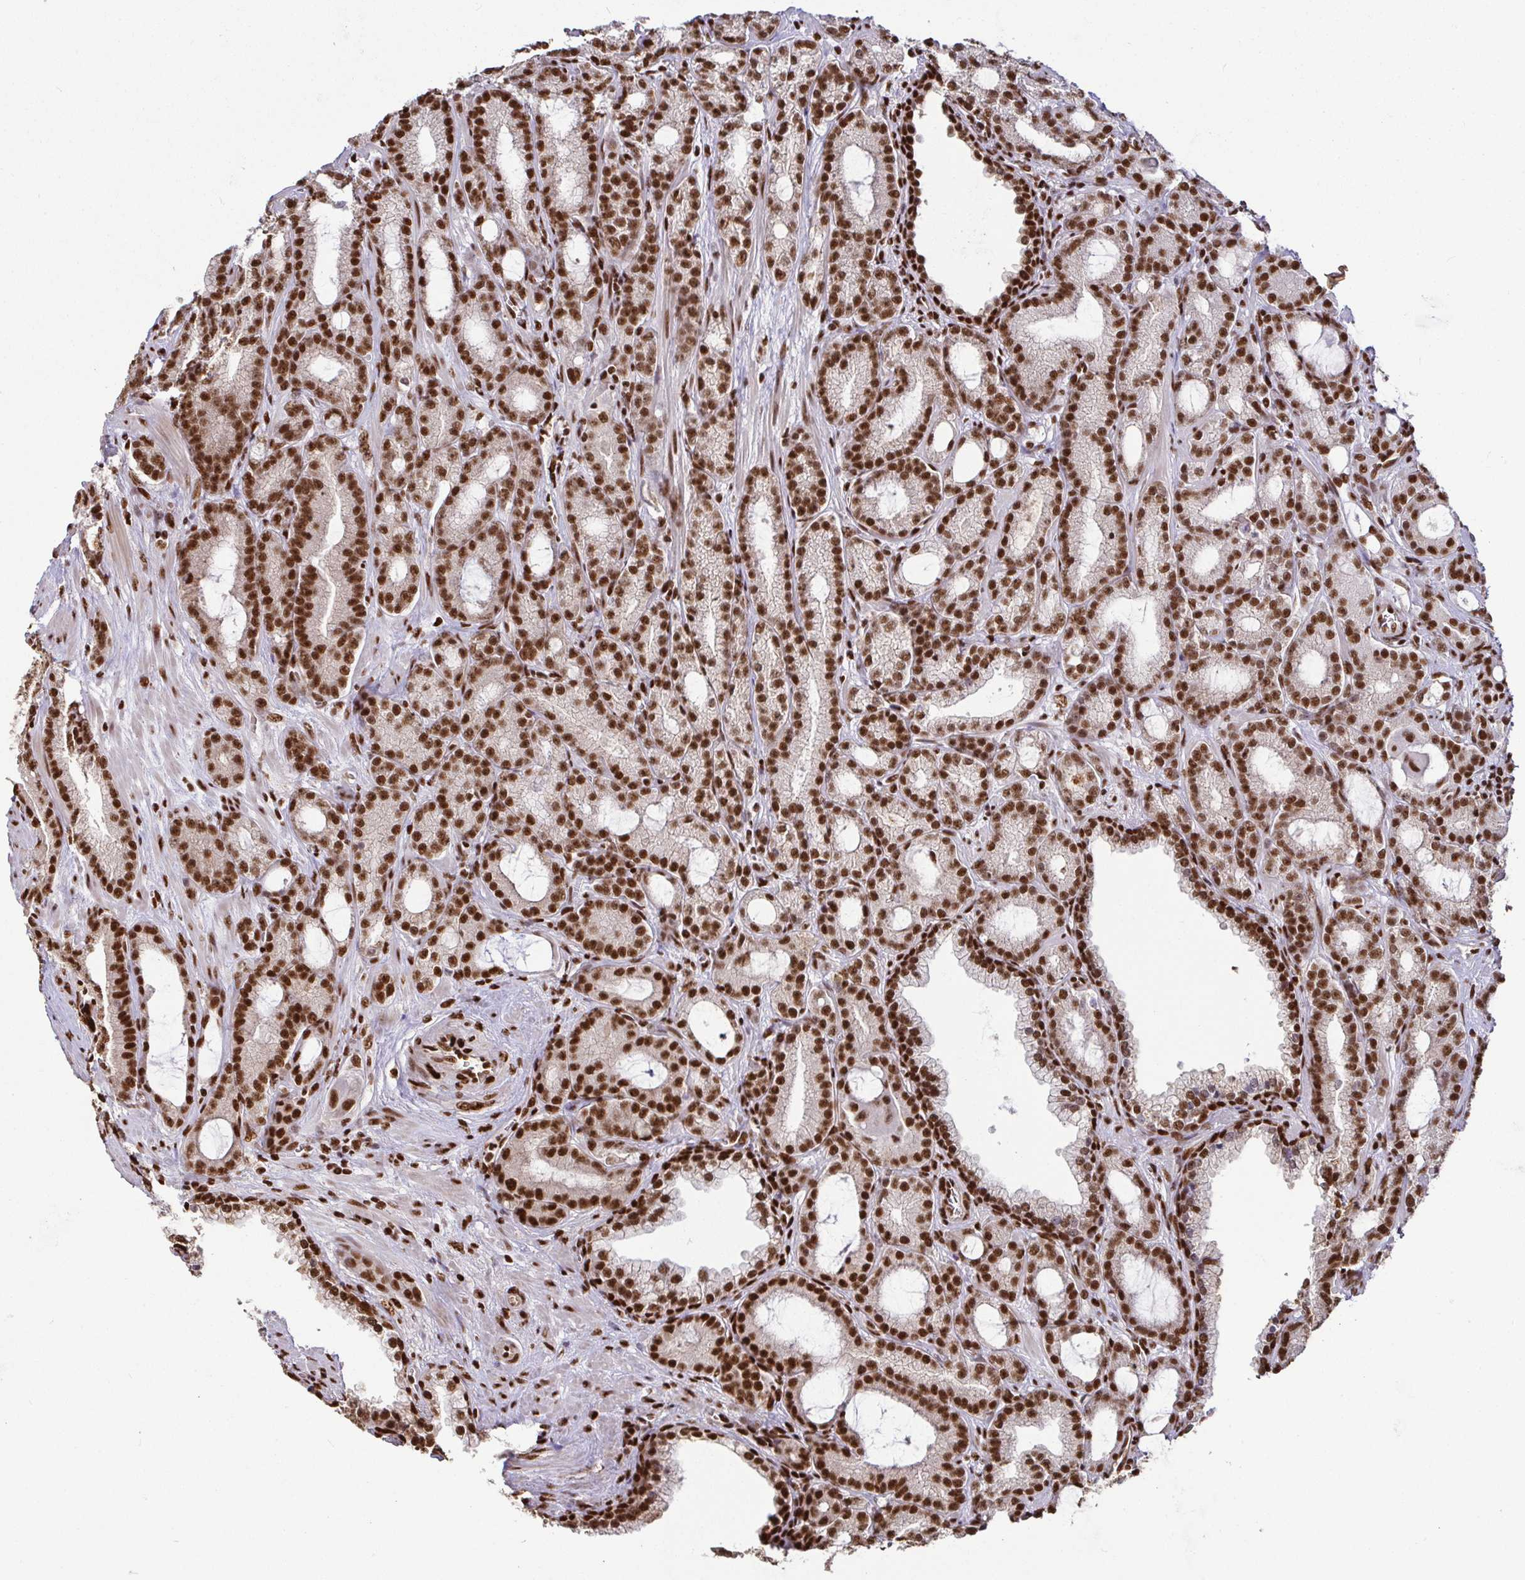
{"staining": {"intensity": "strong", "quantity": ">75%", "location": "nuclear"}, "tissue": "prostate cancer", "cell_type": "Tumor cells", "image_type": "cancer", "snomed": [{"axis": "morphology", "description": "Adenocarcinoma, High grade"}, {"axis": "topography", "description": "Prostate"}], "caption": "A brown stain highlights strong nuclear staining of a protein in prostate cancer tumor cells.", "gene": "SP3", "patient": {"sex": "male", "age": 65}}